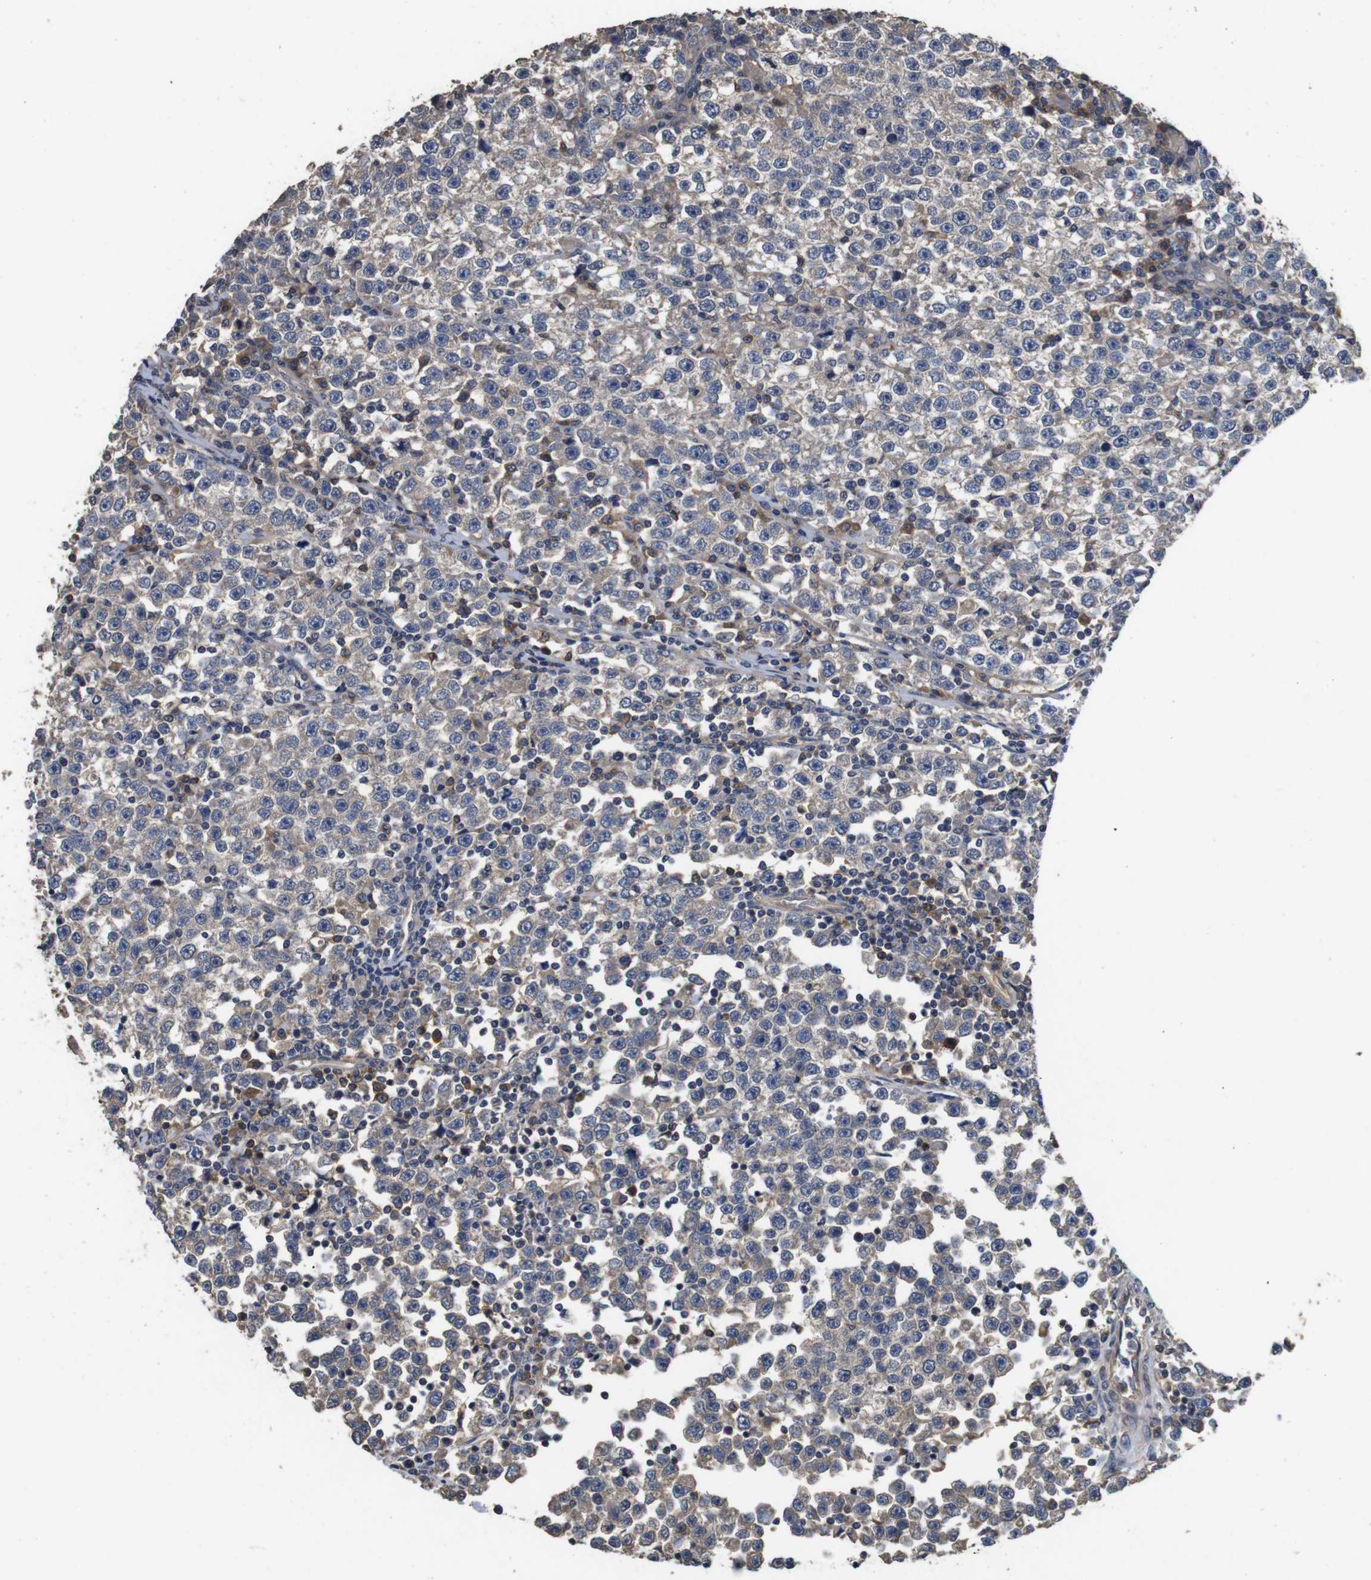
{"staining": {"intensity": "weak", "quantity": "<25%", "location": "cytoplasmic/membranous"}, "tissue": "testis cancer", "cell_type": "Tumor cells", "image_type": "cancer", "snomed": [{"axis": "morphology", "description": "Seminoma, NOS"}, {"axis": "topography", "description": "Testis"}], "caption": "This is an IHC histopathology image of human testis cancer (seminoma). There is no positivity in tumor cells.", "gene": "ARHGAP24", "patient": {"sex": "male", "age": 43}}